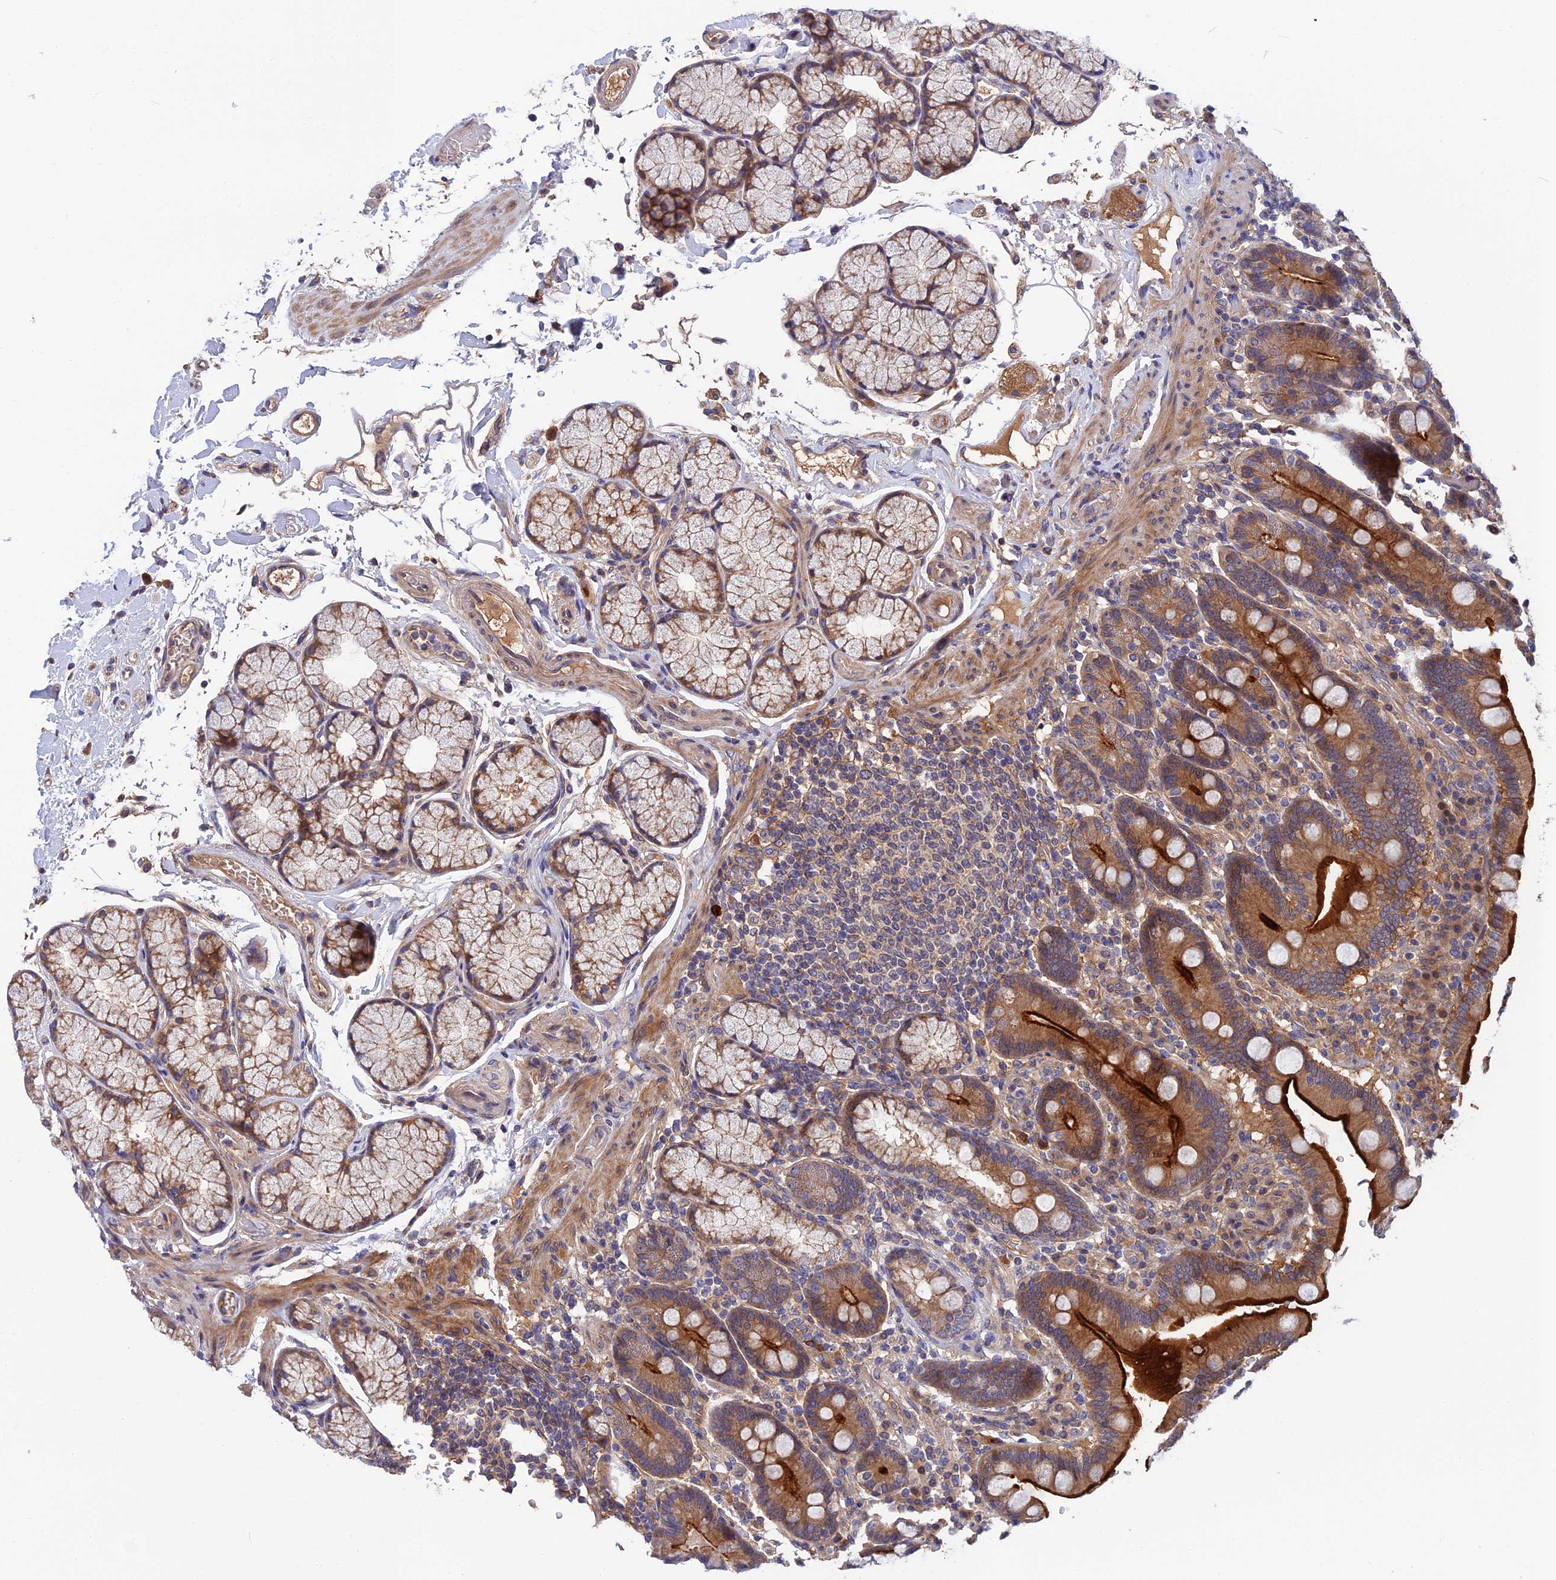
{"staining": {"intensity": "strong", "quantity": ">75%", "location": "cytoplasmic/membranous"}, "tissue": "duodenum", "cell_type": "Glandular cells", "image_type": "normal", "snomed": [{"axis": "morphology", "description": "Normal tissue, NOS"}, {"axis": "topography", "description": "Small intestine, NOS"}], "caption": "DAB (3,3'-diaminobenzidine) immunohistochemical staining of unremarkable duodenum exhibits strong cytoplasmic/membranous protein positivity in approximately >75% of glandular cells. The protein of interest is stained brown, and the nuclei are stained in blue (DAB (3,3'-diaminobenzidine) IHC with brightfield microscopy, high magnification).", "gene": "CRACD", "patient": {"sex": "female", "age": 71}}